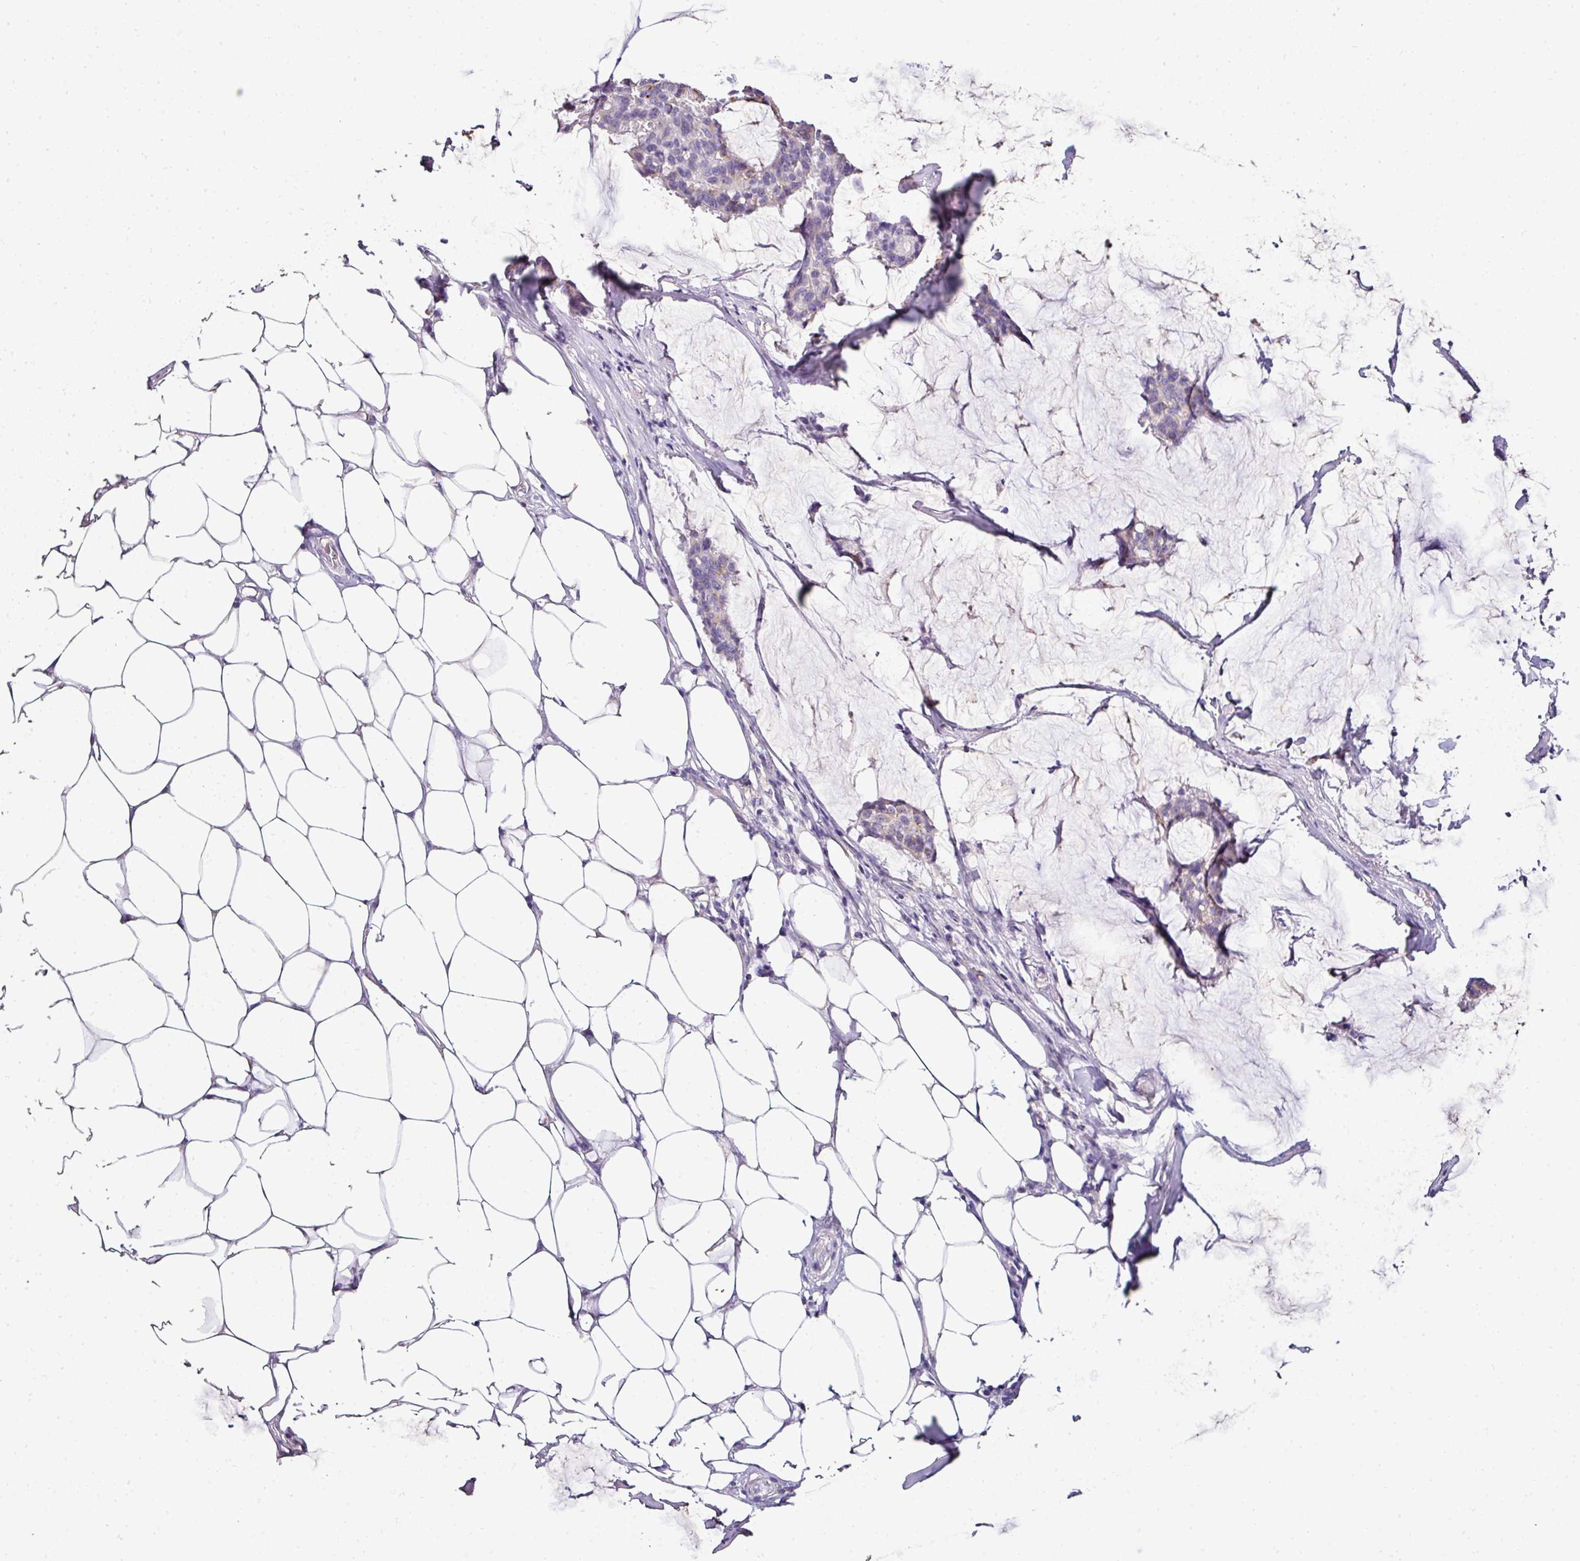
{"staining": {"intensity": "negative", "quantity": "none", "location": "none"}, "tissue": "breast cancer", "cell_type": "Tumor cells", "image_type": "cancer", "snomed": [{"axis": "morphology", "description": "Duct carcinoma"}, {"axis": "topography", "description": "Breast"}], "caption": "Immunohistochemistry (IHC) image of neoplastic tissue: human breast cancer stained with DAB exhibits no significant protein staining in tumor cells.", "gene": "NAPSA", "patient": {"sex": "female", "age": 93}}